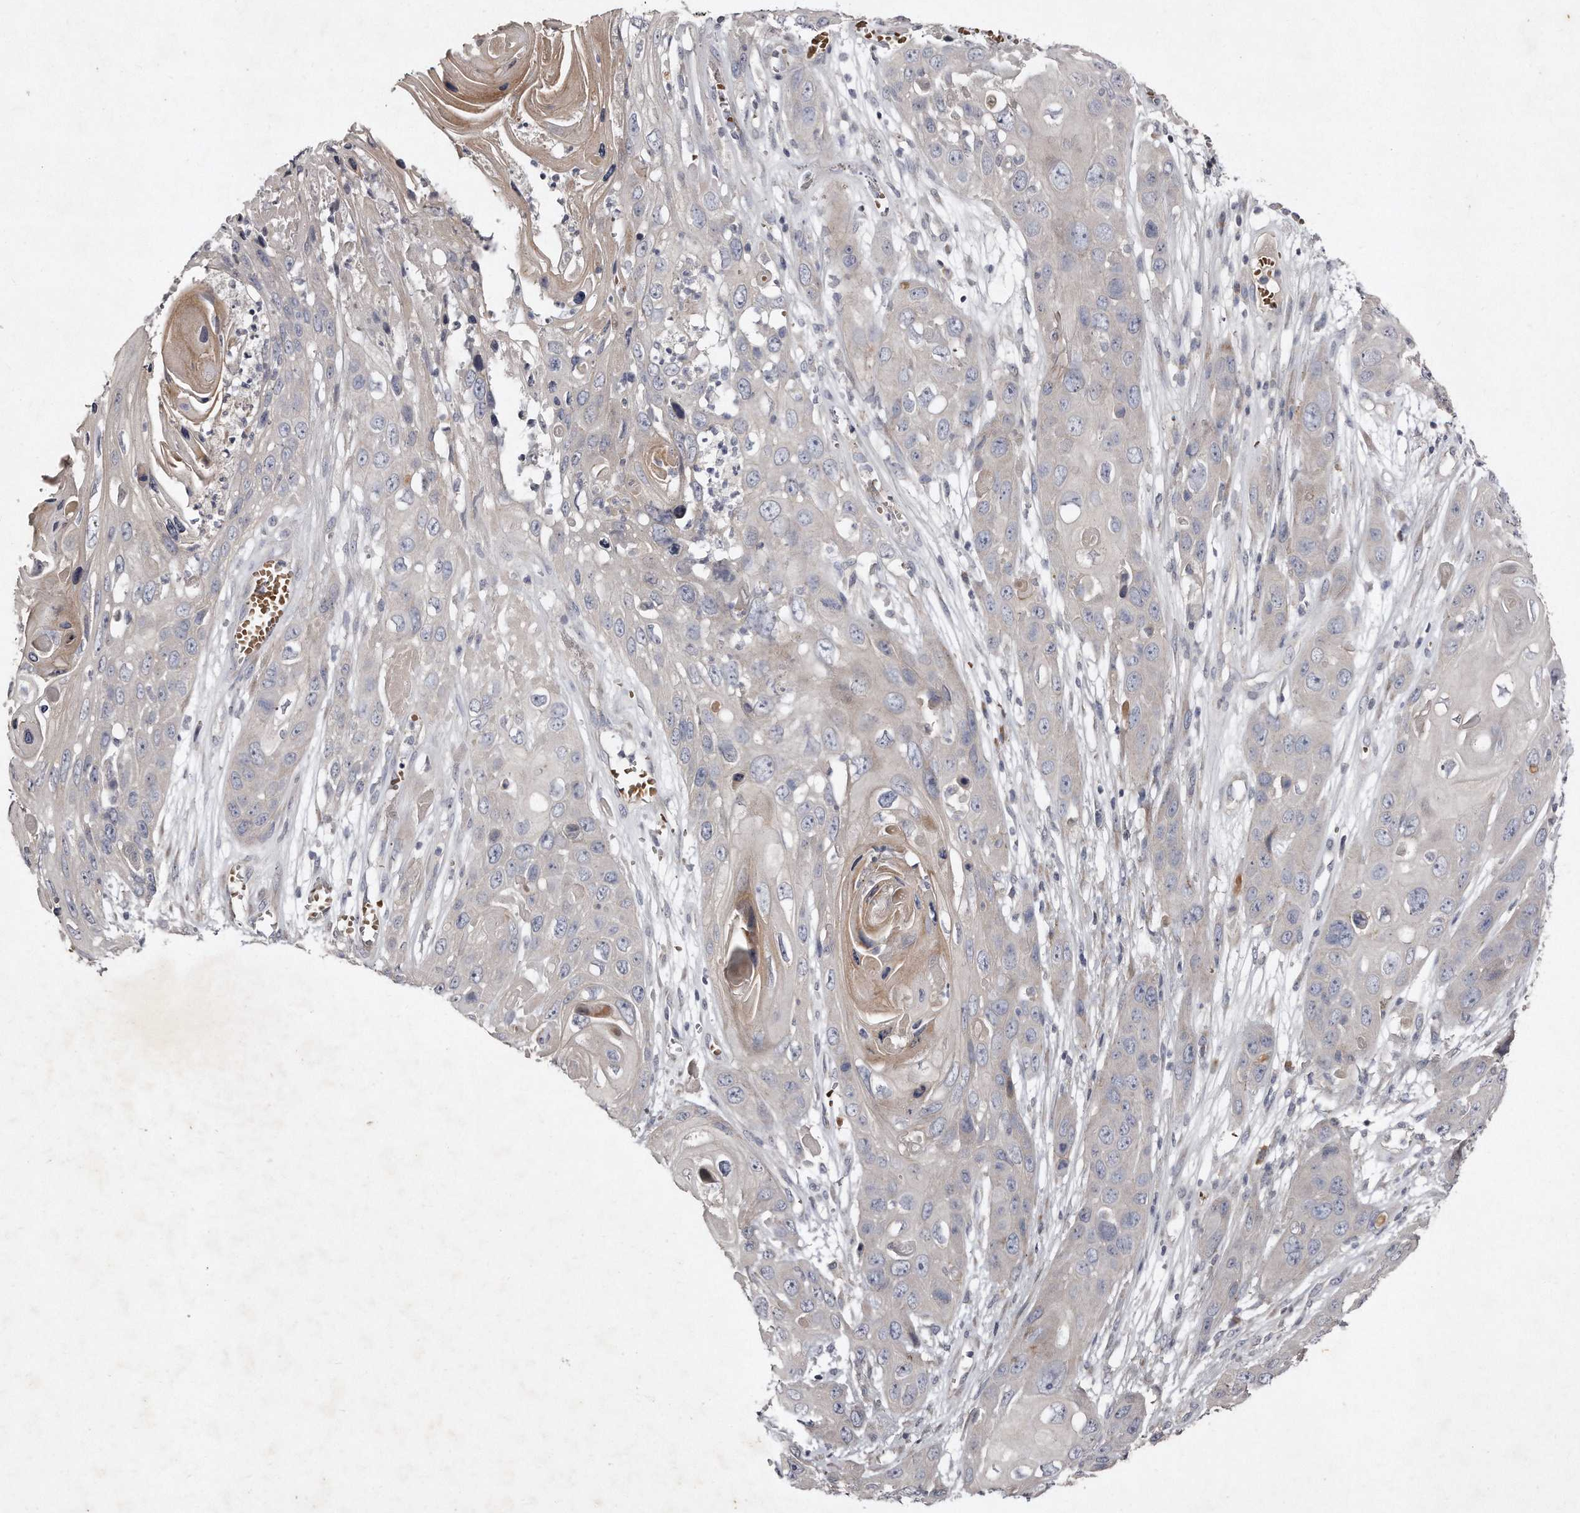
{"staining": {"intensity": "negative", "quantity": "none", "location": "none"}, "tissue": "skin cancer", "cell_type": "Tumor cells", "image_type": "cancer", "snomed": [{"axis": "morphology", "description": "Squamous cell carcinoma, NOS"}, {"axis": "topography", "description": "Skin"}], "caption": "Tumor cells are negative for protein expression in human skin squamous cell carcinoma.", "gene": "TECR", "patient": {"sex": "male", "age": 55}}